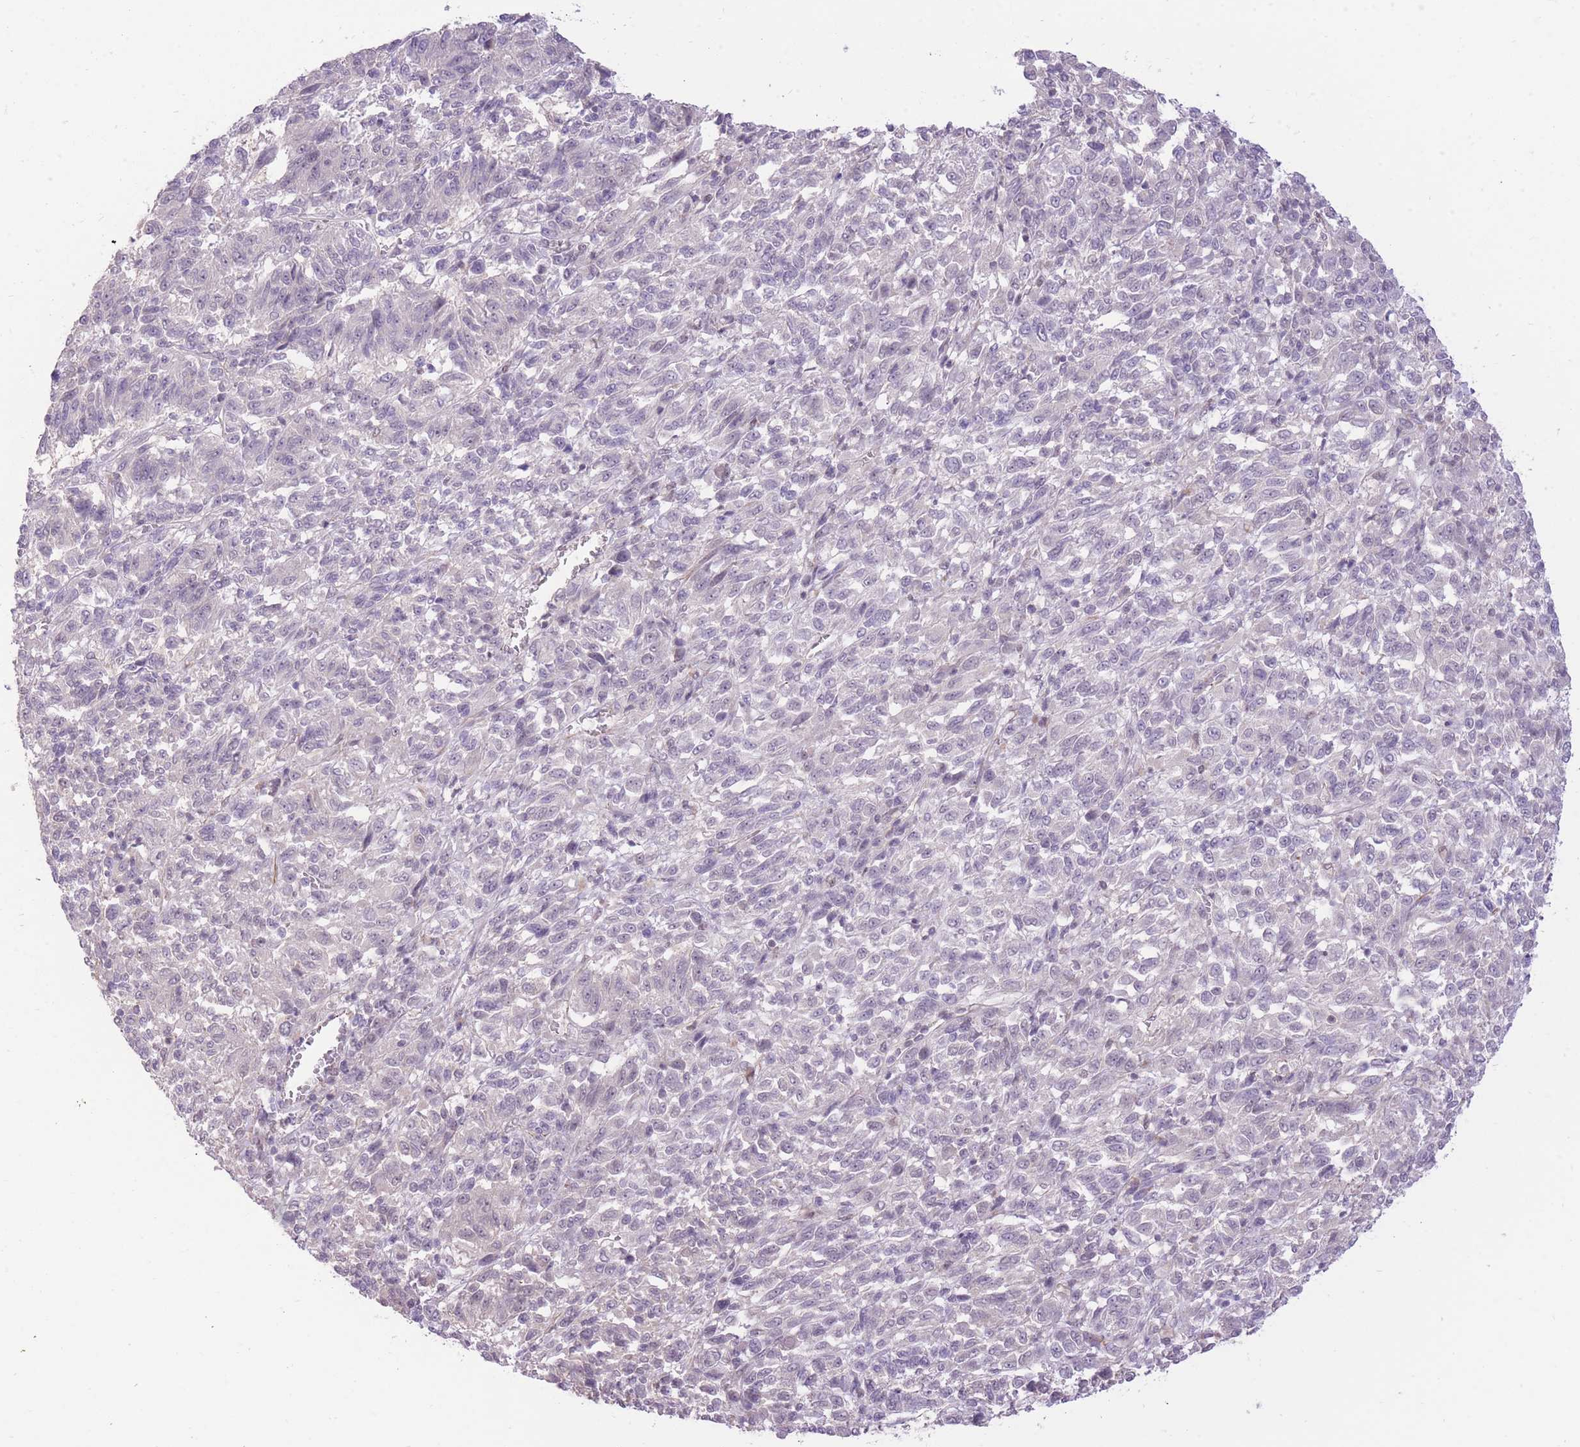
{"staining": {"intensity": "negative", "quantity": "none", "location": "none"}, "tissue": "melanoma", "cell_type": "Tumor cells", "image_type": "cancer", "snomed": [{"axis": "morphology", "description": "Malignant melanoma, Metastatic site"}, {"axis": "topography", "description": "Lung"}], "caption": "IHC of melanoma reveals no staining in tumor cells. (Stains: DAB immunohistochemistry with hematoxylin counter stain, Microscopy: brightfield microscopy at high magnification).", "gene": "ELL", "patient": {"sex": "male", "age": 64}}